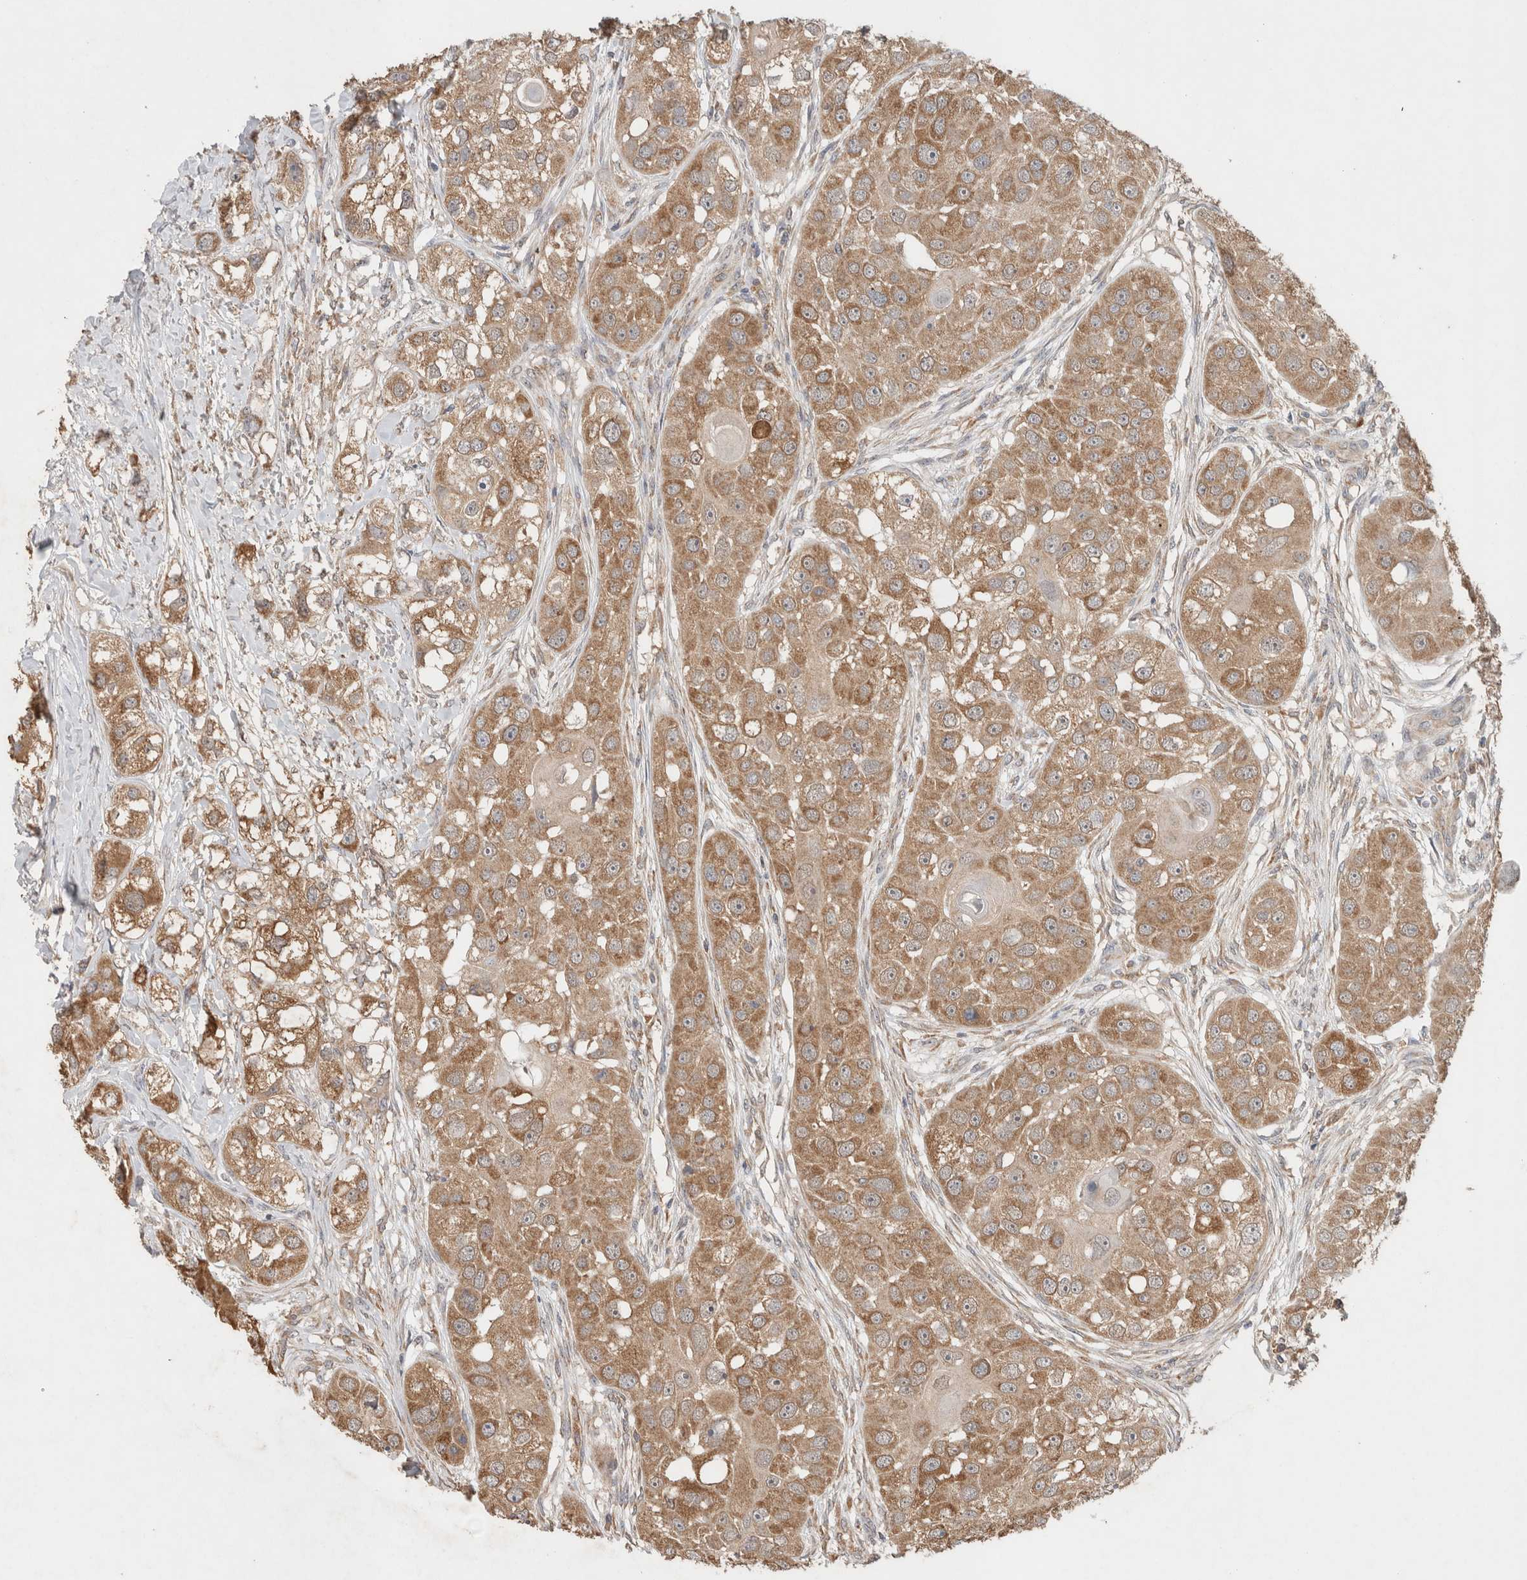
{"staining": {"intensity": "moderate", "quantity": ">75%", "location": "cytoplasmic/membranous"}, "tissue": "head and neck cancer", "cell_type": "Tumor cells", "image_type": "cancer", "snomed": [{"axis": "morphology", "description": "Normal tissue, NOS"}, {"axis": "morphology", "description": "Squamous cell carcinoma, NOS"}, {"axis": "topography", "description": "Skeletal muscle"}, {"axis": "topography", "description": "Head-Neck"}], "caption": "Immunohistochemical staining of head and neck squamous cell carcinoma displays medium levels of moderate cytoplasmic/membranous protein expression in about >75% of tumor cells.", "gene": "RAB14", "patient": {"sex": "male", "age": 51}}